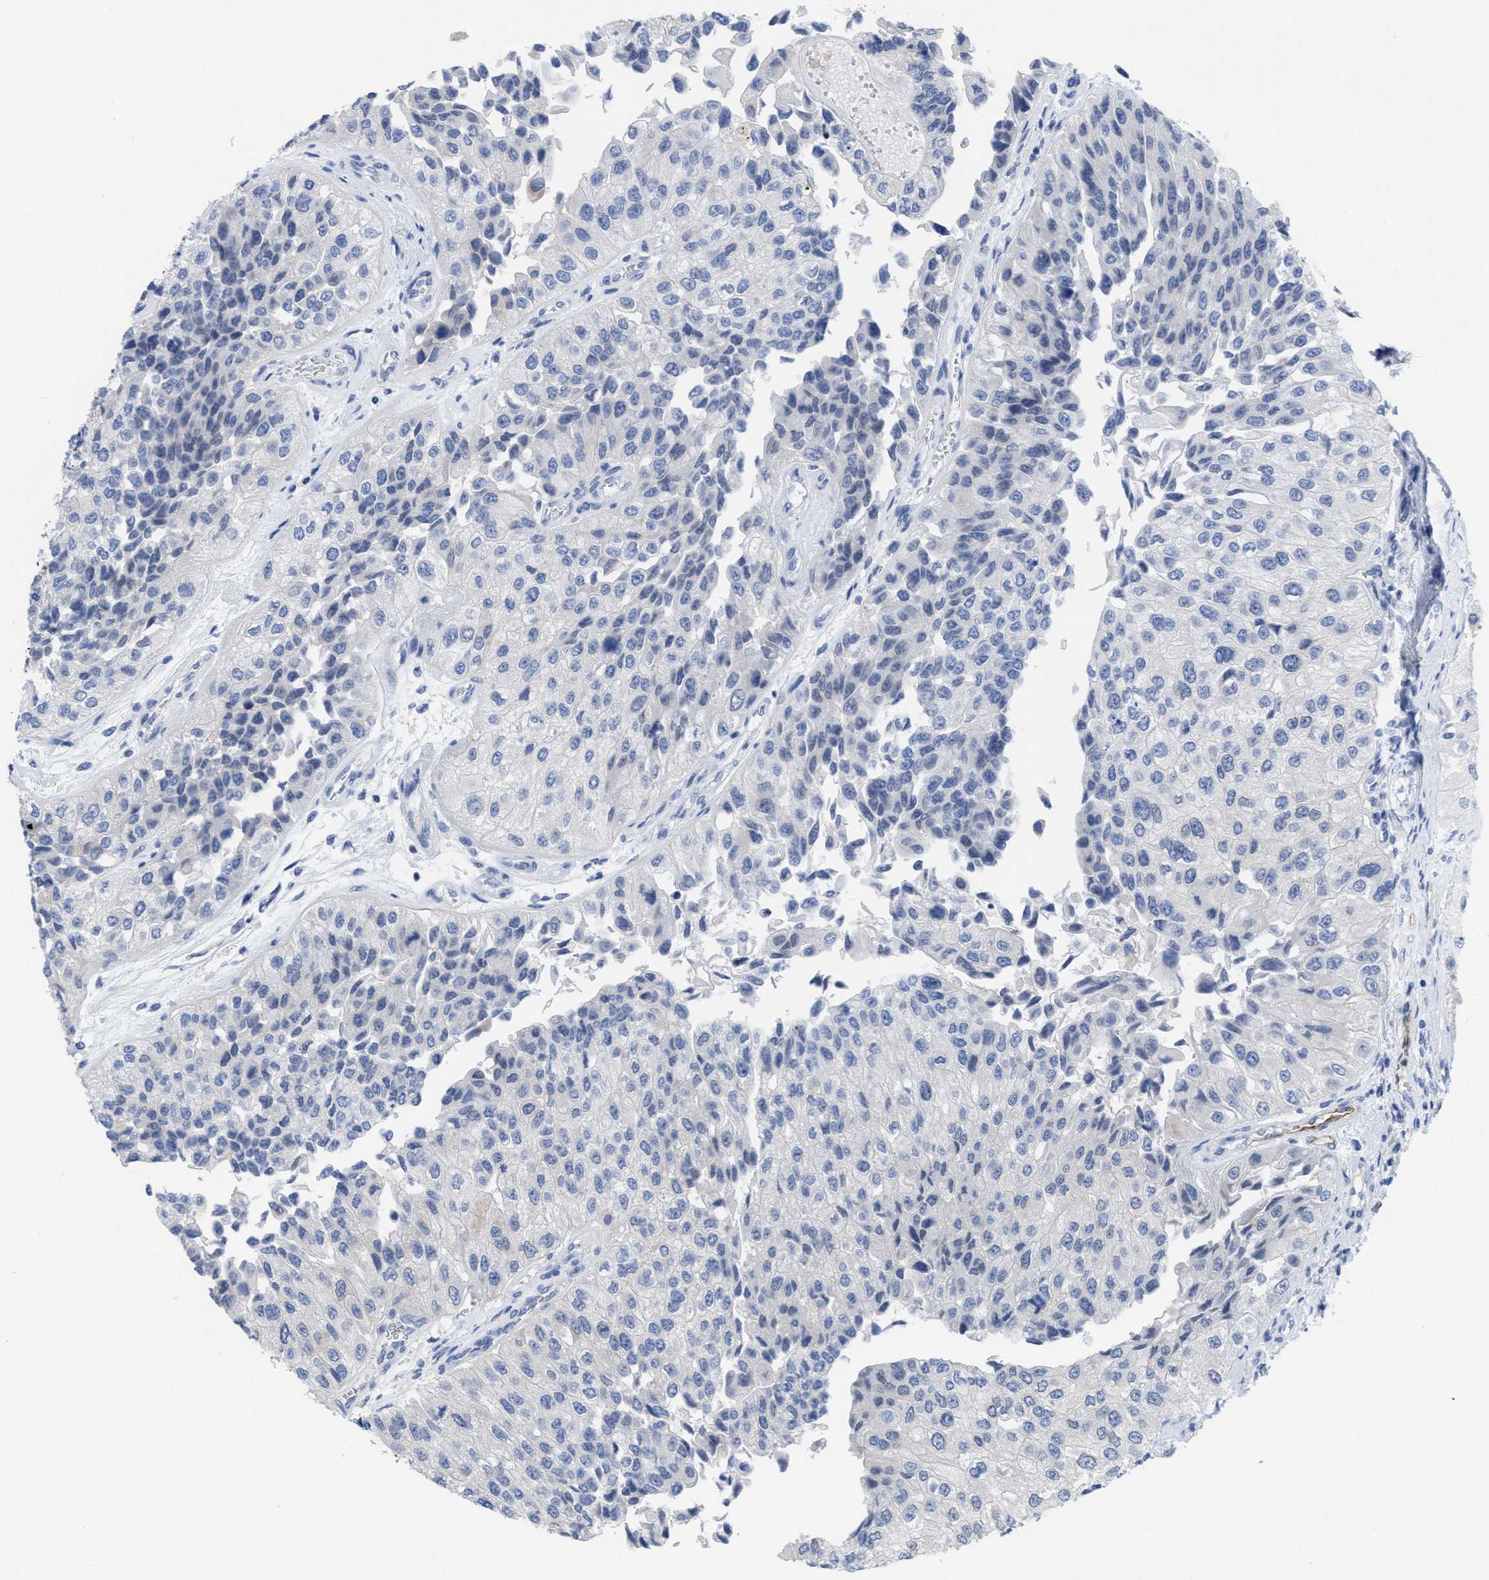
{"staining": {"intensity": "negative", "quantity": "none", "location": "none"}, "tissue": "urothelial cancer", "cell_type": "Tumor cells", "image_type": "cancer", "snomed": [{"axis": "morphology", "description": "Urothelial carcinoma, High grade"}, {"axis": "topography", "description": "Kidney"}, {"axis": "topography", "description": "Urinary bladder"}], "caption": "Immunohistochemistry image of neoplastic tissue: urothelial cancer stained with DAB exhibits no significant protein positivity in tumor cells.", "gene": "ACKR1", "patient": {"sex": "male", "age": 77}}